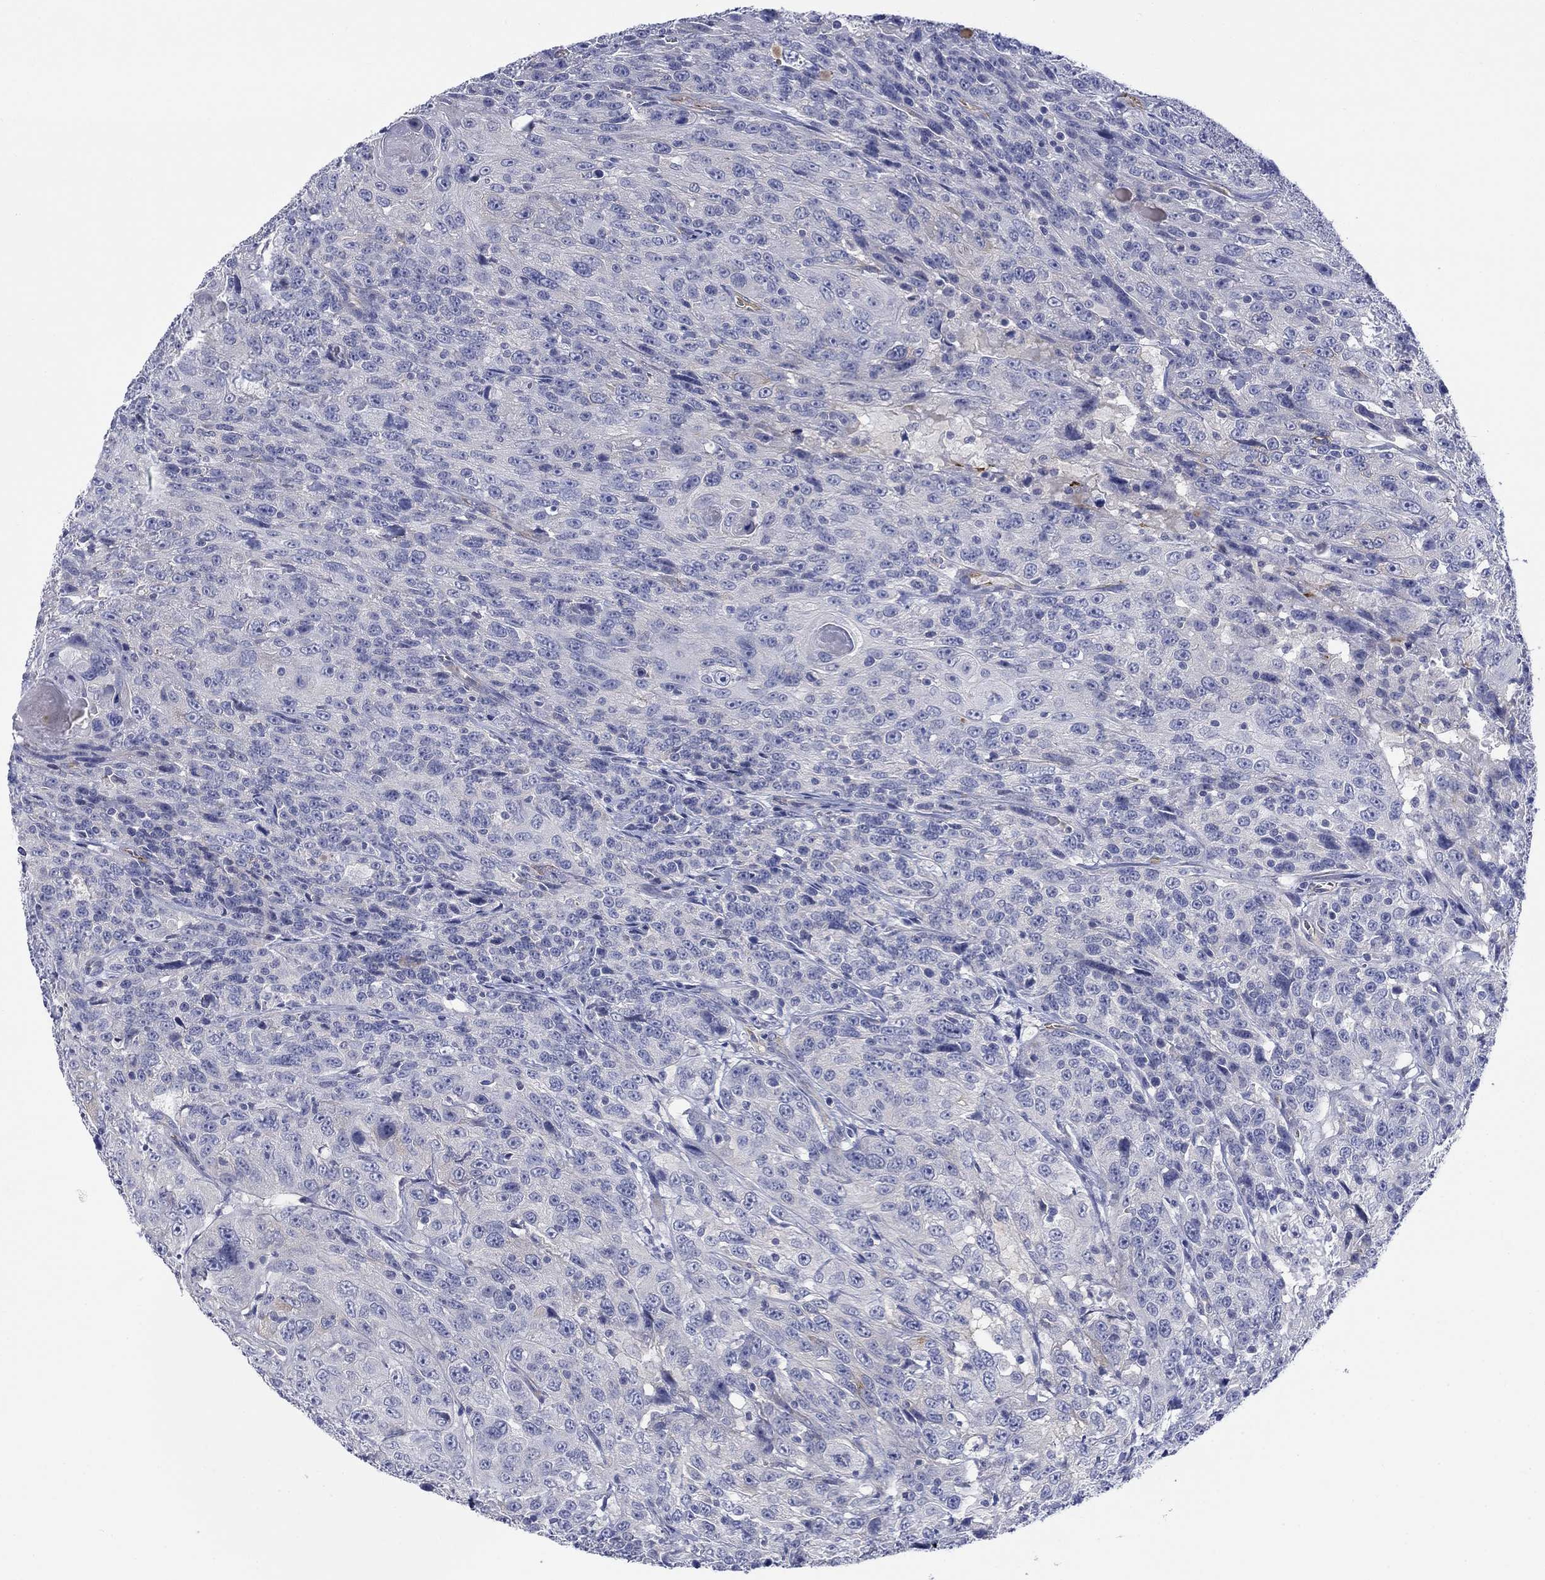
{"staining": {"intensity": "negative", "quantity": "none", "location": "none"}, "tissue": "urothelial cancer", "cell_type": "Tumor cells", "image_type": "cancer", "snomed": [{"axis": "morphology", "description": "Urothelial carcinoma, NOS"}, {"axis": "morphology", "description": "Urothelial carcinoma, High grade"}, {"axis": "topography", "description": "Urinary bladder"}], "caption": "Immunohistochemistry photomicrograph of neoplastic tissue: high-grade urothelial carcinoma stained with DAB shows no significant protein staining in tumor cells.", "gene": "PTPRZ1", "patient": {"sex": "female", "age": 73}}